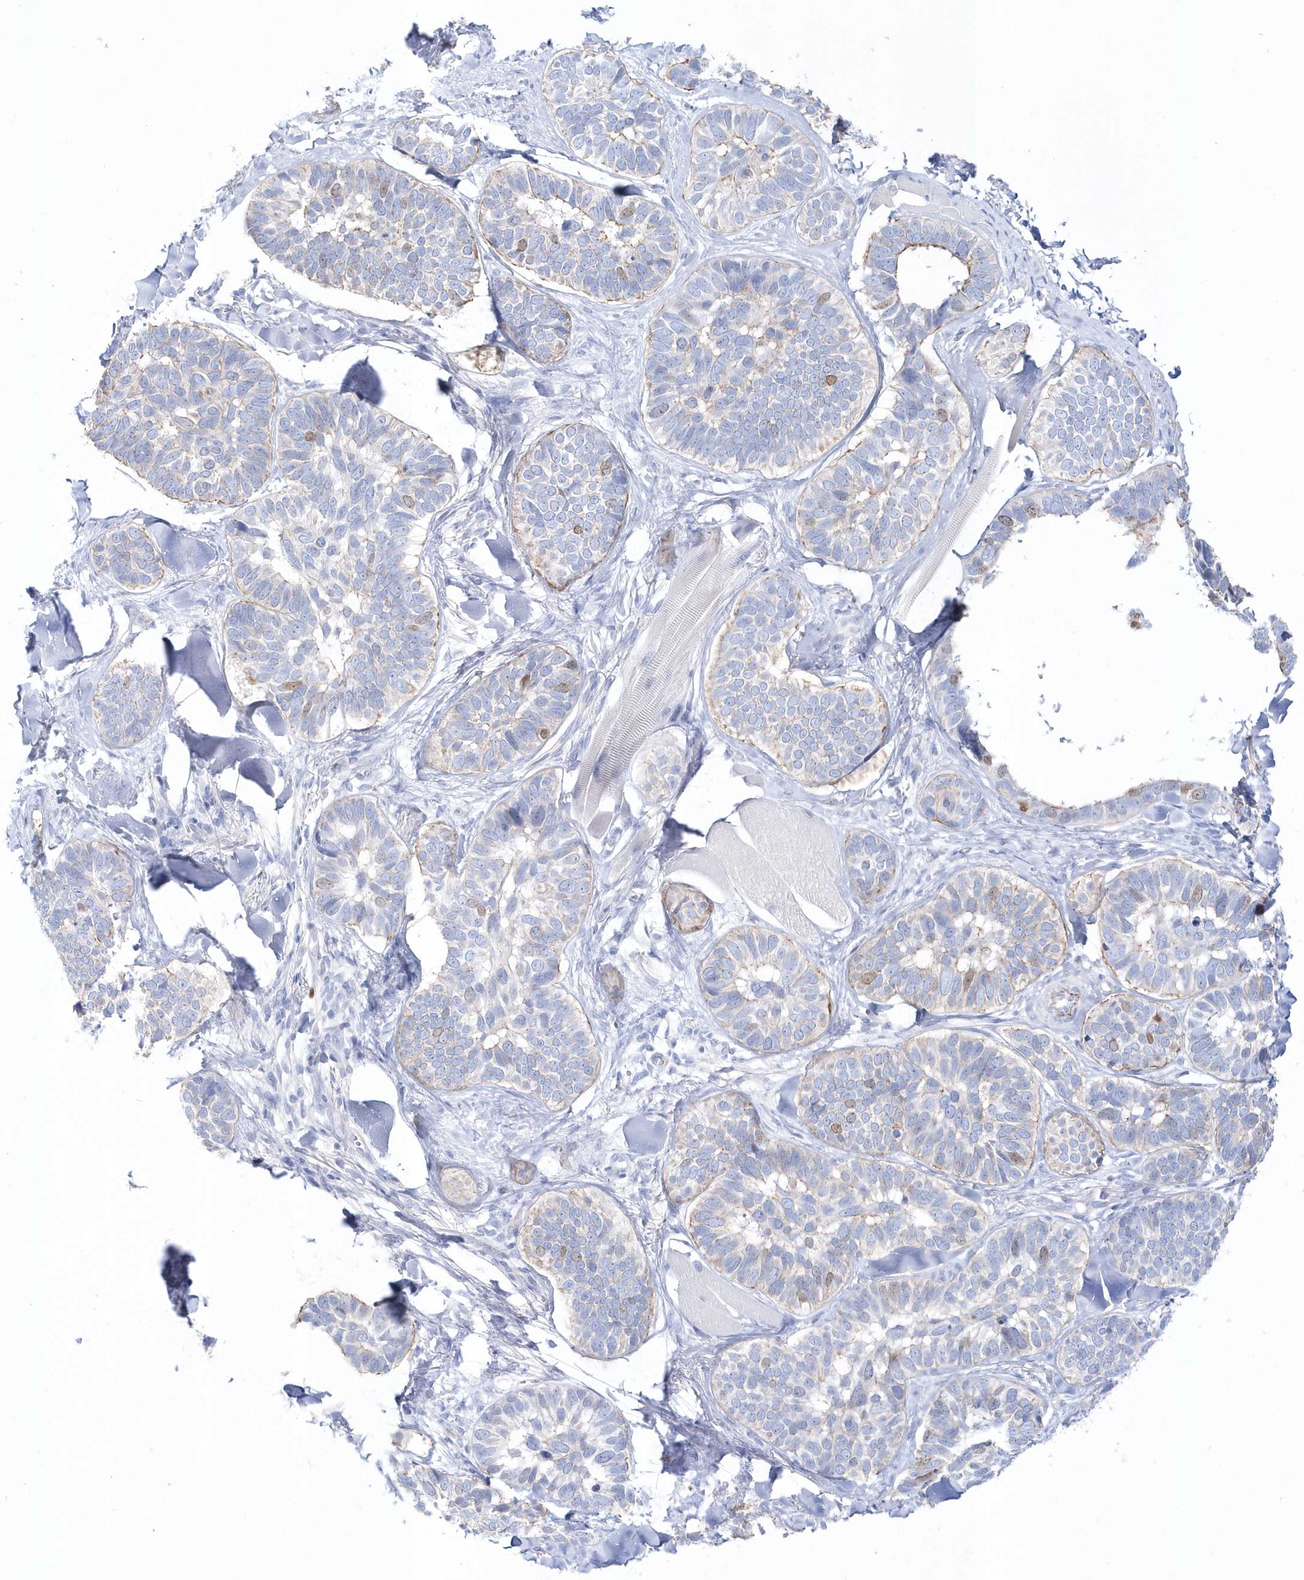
{"staining": {"intensity": "moderate", "quantity": "<25%", "location": "nuclear"}, "tissue": "skin cancer", "cell_type": "Tumor cells", "image_type": "cancer", "snomed": [{"axis": "morphology", "description": "Basal cell carcinoma"}, {"axis": "topography", "description": "Skin"}], "caption": "A photomicrograph of human skin cancer (basal cell carcinoma) stained for a protein reveals moderate nuclear brown staining in tumor cells. (Stains: DAB (3,3'-diaminobenzidine) in brown, nuclei in blue, Microscopy: brightfield microscopy at high magnification).", "gene": "TMCO6", "patient": {"sex": "male", "age": 62}}